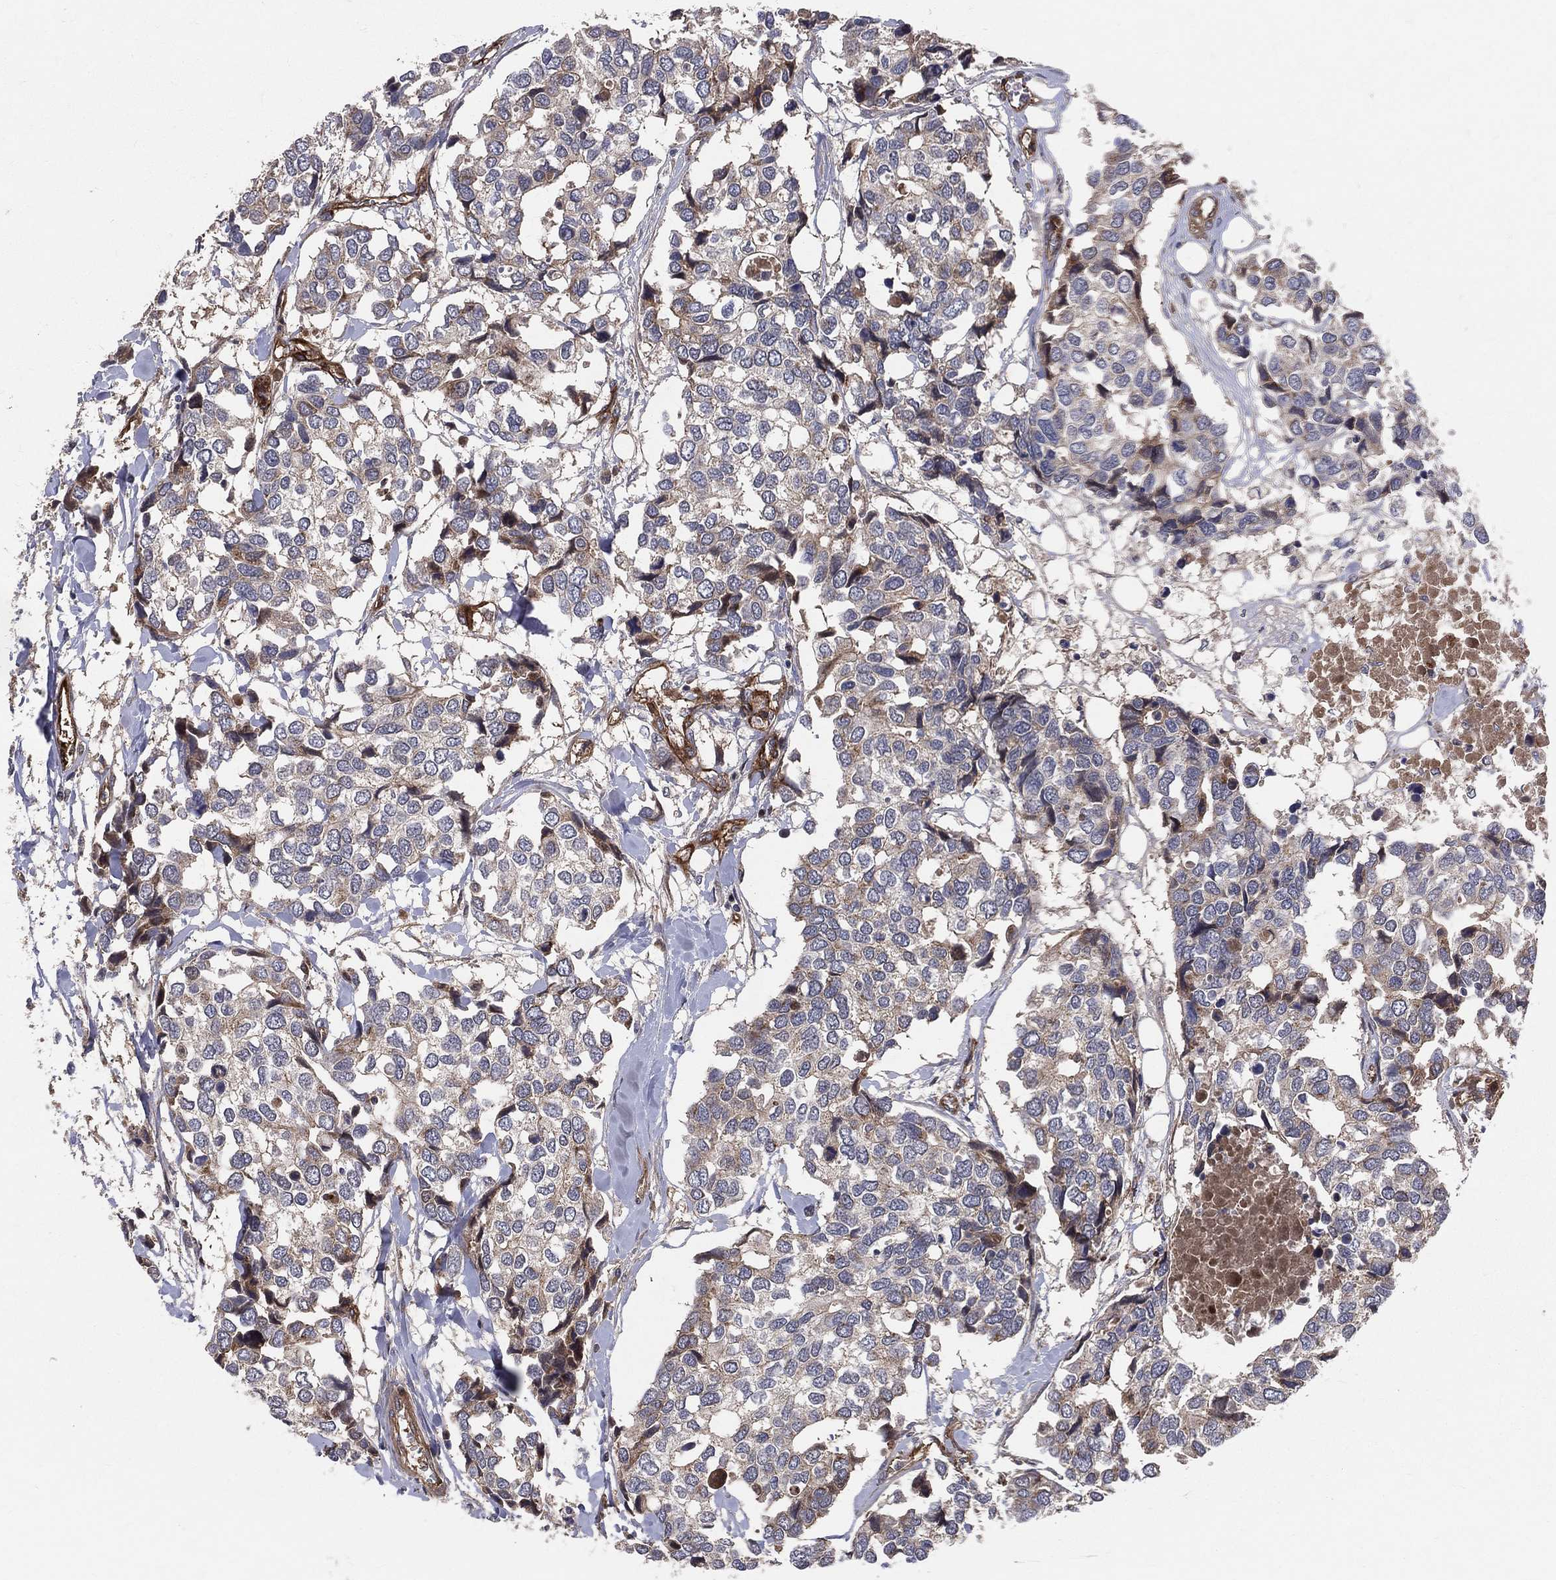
{"staining": {"intensity": "moderate", "quantity": "<25%", "location": "cytoplasmic/membranous"}, "tissue": "breast cancer", "cell_type": "Tumor cells", "image_type": "cancer", "snomed": [{"axis": "morphology", "description": "Duct carcinoma"}, {"axis": "topography", "description": "Breast"}], "caption": "An immunohistochemistry (IHC) micrograph of tumor tissue is shown. Protein staining in brown shows moderate cytoplasmic/membranous positivity in invasive ductal carcinoma (breast) within tumor cells.", "gene": "ENTPD1", "patient": {"sex": "female", "age": 83}}